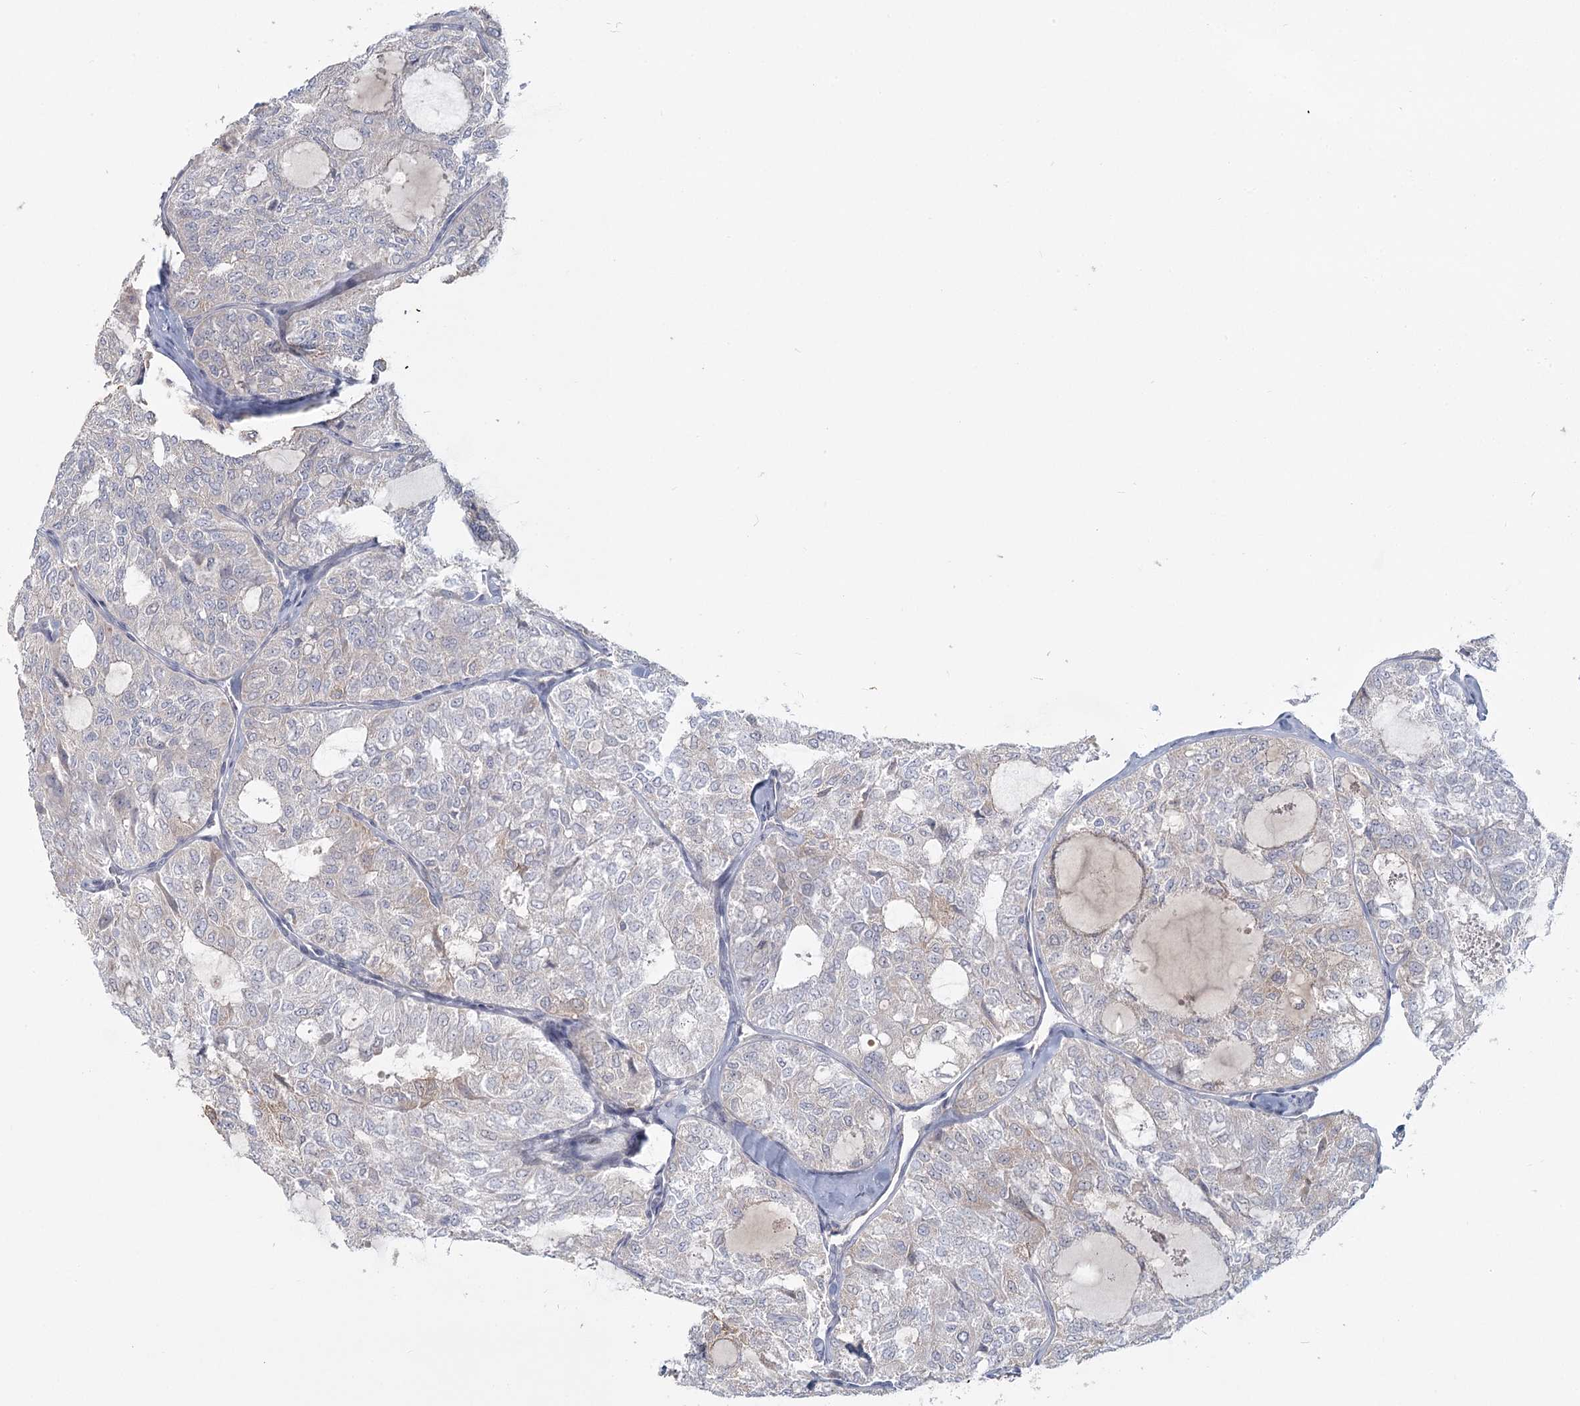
{"staining": {"intensity": "negative", "quantity": "none", "location": "none"}, "tissue": "thyroid cancer", "cell_type": "Tumor cells", "image_type": "cancer", "snomed": [{"axis": "morphology", "description": "Follicular adenoma carcinoma, NOS"}, {"axis": "topography", "description": "Thyroid gland"}], "caption": "The immunohistochemistry micrograph has no significant expression in tumor cells of thyroid follicular adenoma carcinoma tissue.", "gene": "USP11", "patient": {"sex": "male", "age": 75}}